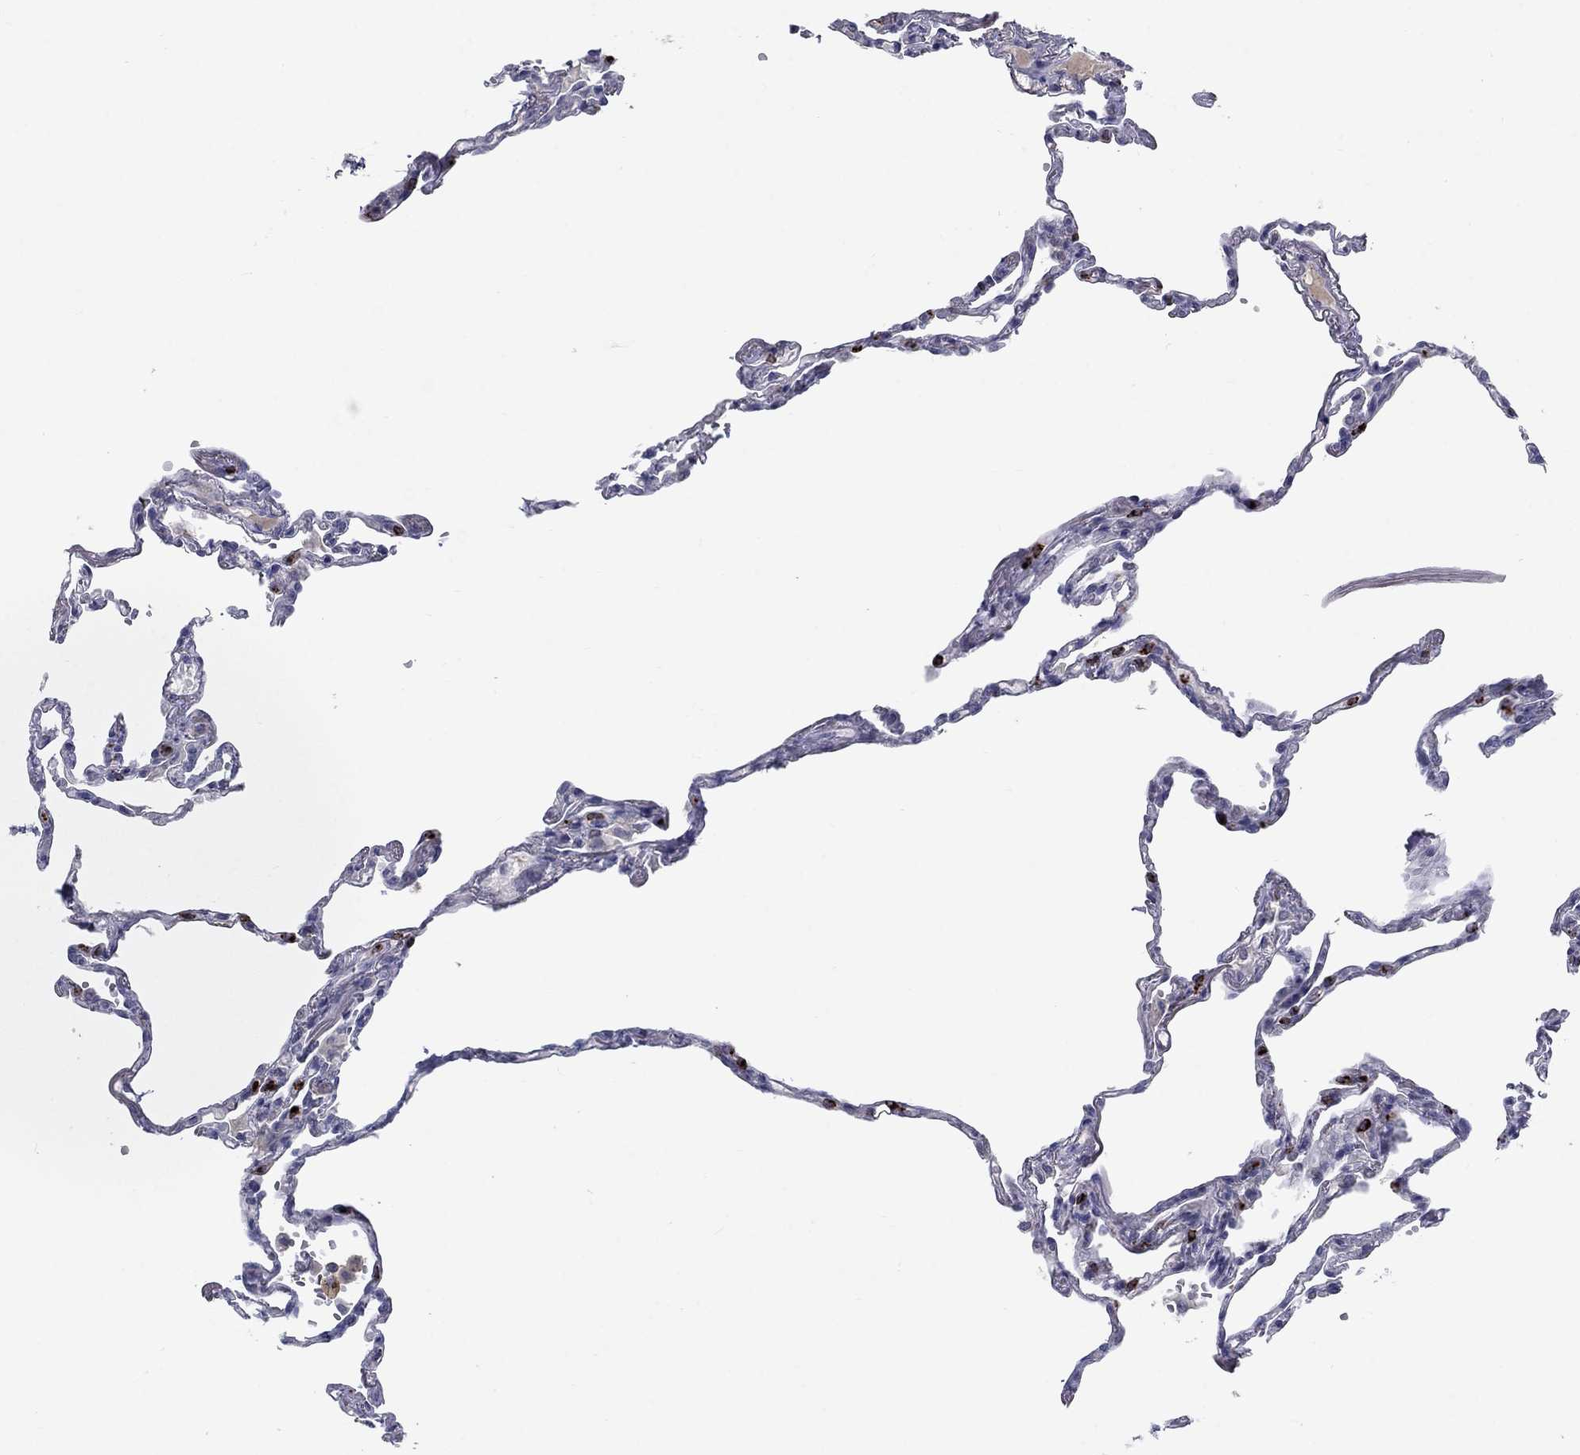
{"staining": {"intensity": "negative", "quantity": "none", "location": "none"}, "tissue": "lung", "cell_type": "Alveolar cells", "image_type": "normal", "snomed": [{"axis": "morphology", "description": "Normal tissue, NOS"}, {"axis": "topography", "description": "Lung"}], "caption": "This is an immunohistochemistry (IHC) photomicrograph of unremarkable human lung. There is no positivity in alveolar cells.", "gene": "GZMA", "patient": {"sex": "male", "age": 78}}